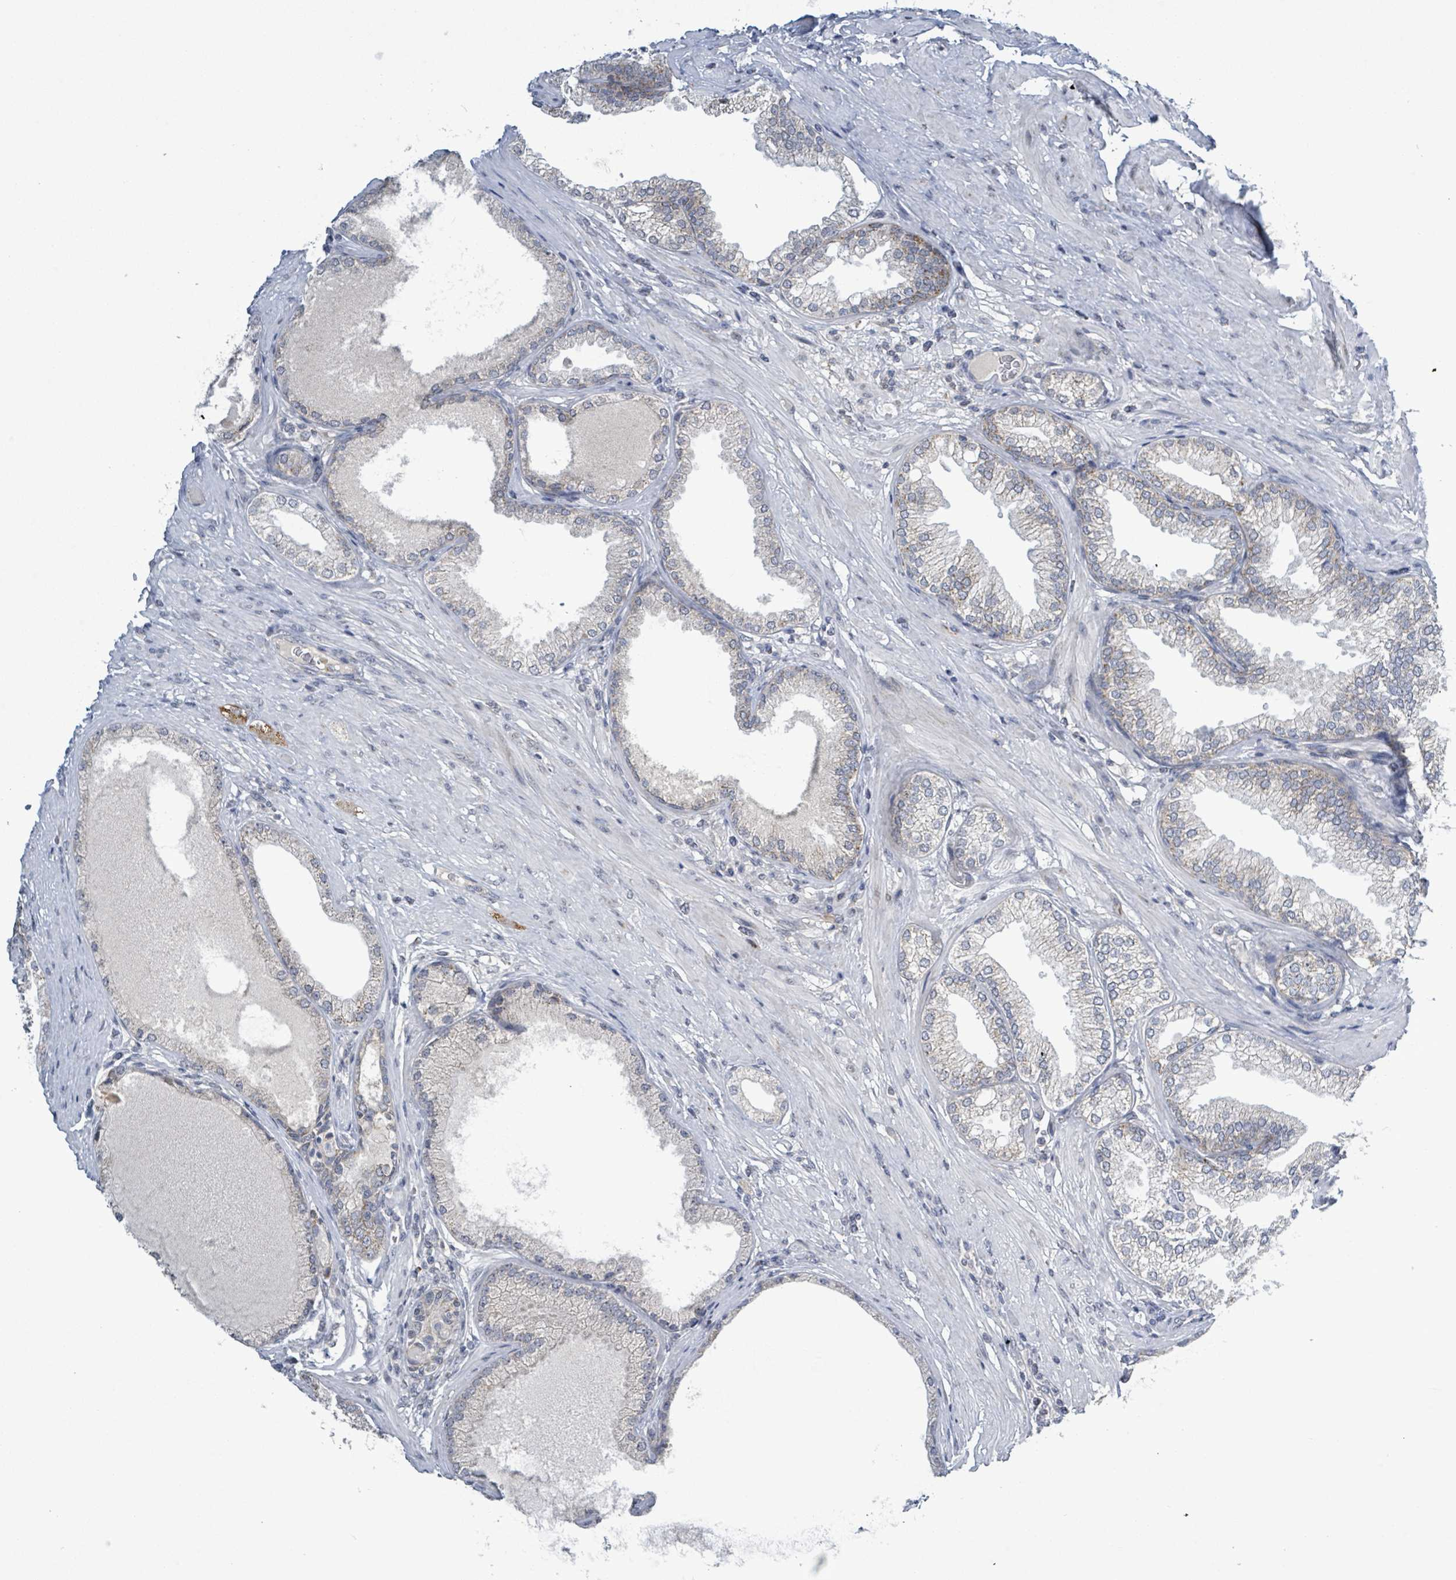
{"staining": {"intensity": "moderate", "quantity": "25%-75%", "location": "cytoplasmic/membranous"}, "tissue": "prostate cancer", "cell_type": "Tumor cells", "image_type": "cancer", "snomed": [{"axis": "morphology", "description": "Adenocarcinoma, High grade"}, {"axis": "topography", "description": "Prostate"}], "caption": "Tumor cells demonstrate medium levels of moderate cytoplasmic/membranous expression in about 25%-75% of cells in high-grade adenocarcinoma (prostate). The protein of interest is stained brown, and the nuclei are stained in blue (DAB (3,3'-diaminobenzidine) IHC with brightfield microscopy, high magnification).", "gene": "COQ10B", "patient": {"sex": "male", "age": 71}}